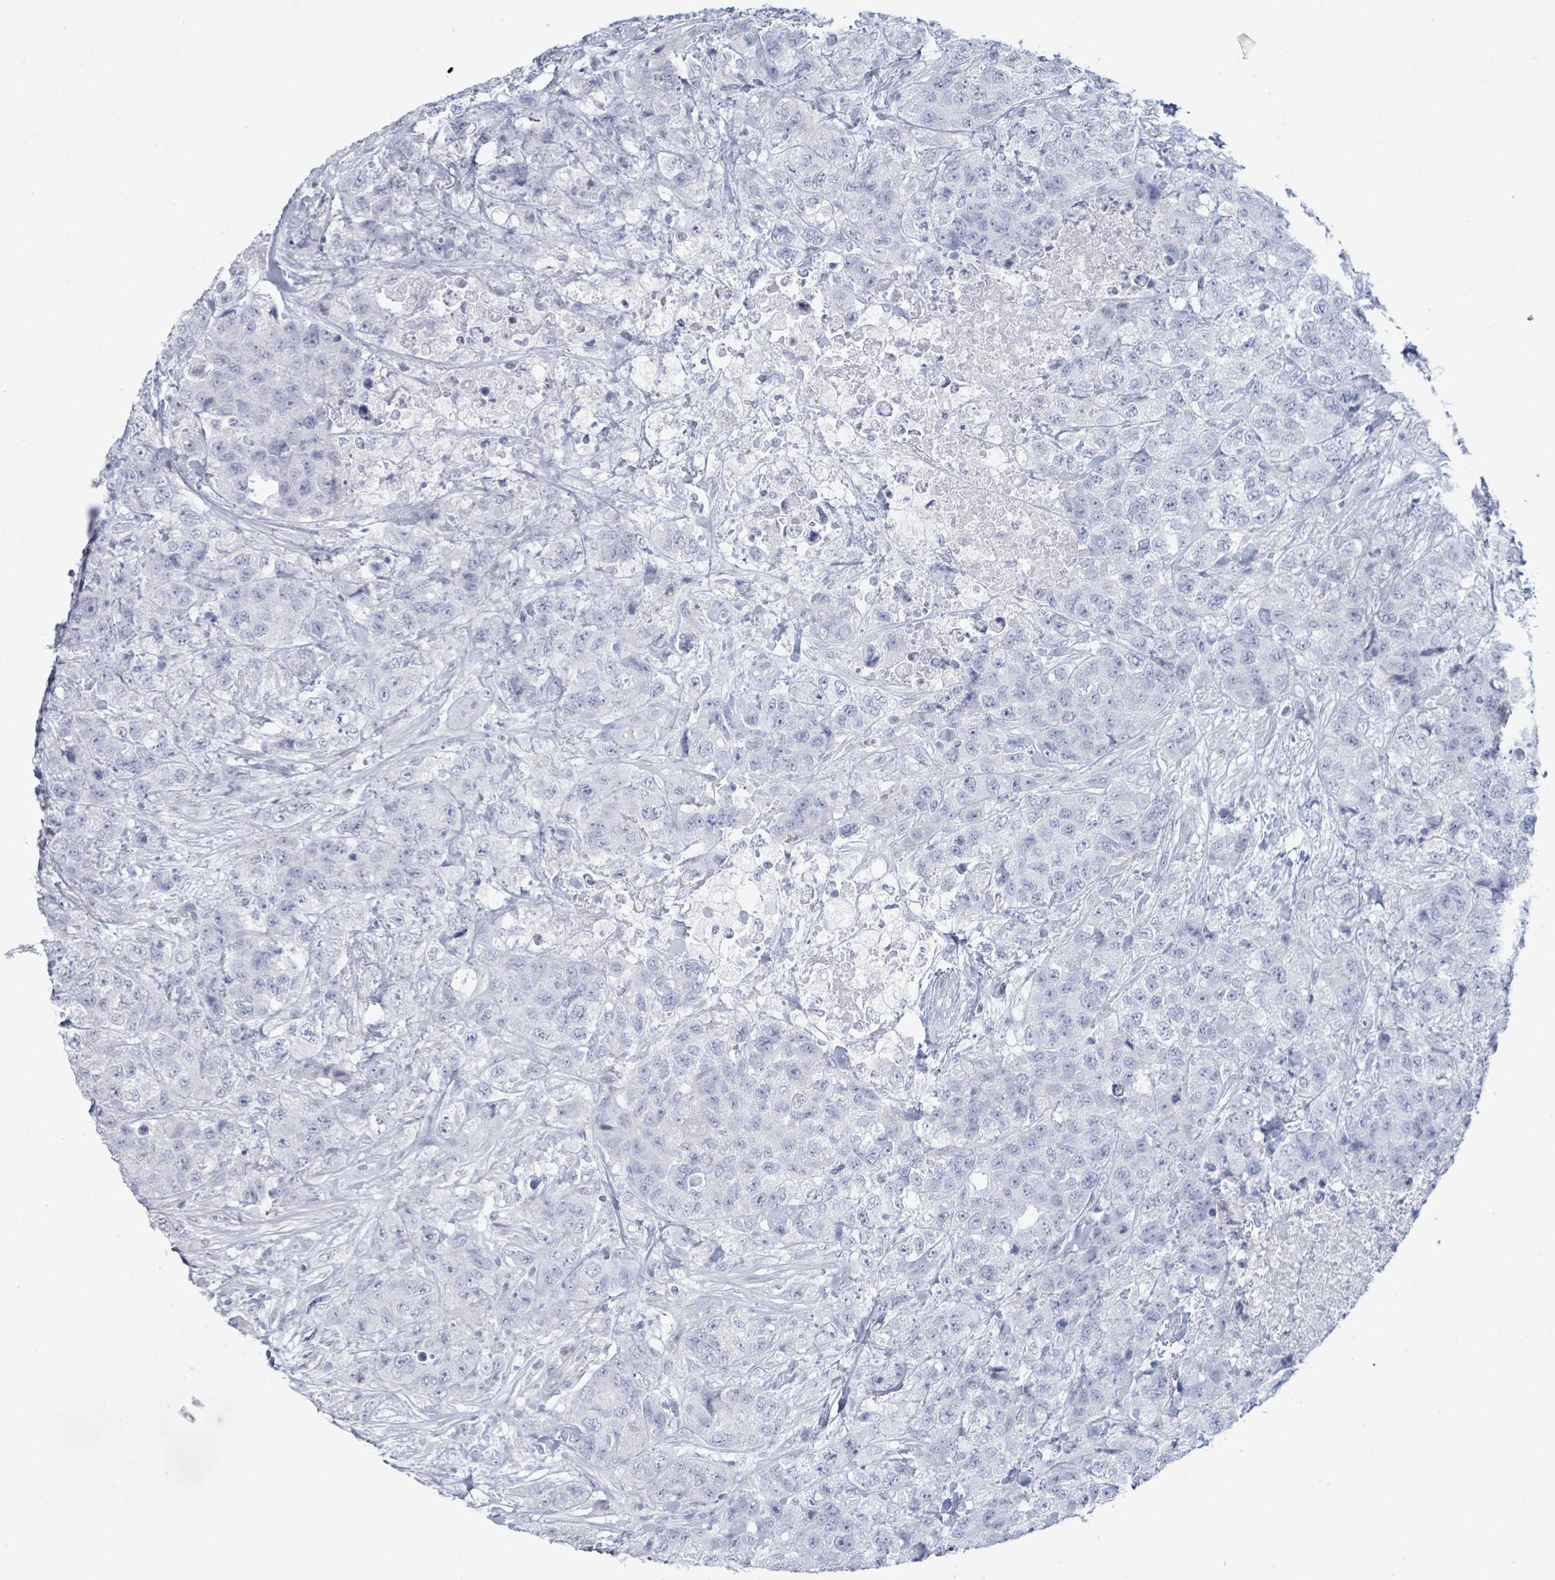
{"staining": {"intensity": "negative", "quantity": "none", "location": "none"}, "tissue": "urothelial cancer", "cell_type": "Tumor cells", "image_type": "cancer", "snomed": [{"axis": "morphology", "description": "Urothelial carcinoma, High grade"}, {"axis": "topography", "description": "Urinary bladder"}], "caption": "A photomicrograph of urothelial carcinoma (high-grade) stained for a protein exhibits no brown staining in tumor cells. The staining is performed using DAB (3,3'-diaminobenzidine) brown chromogen with nuclei counter-stained in using hematoxylin.", "gene": "PGA3", "patient": {"sex": "female", "age": 78}}